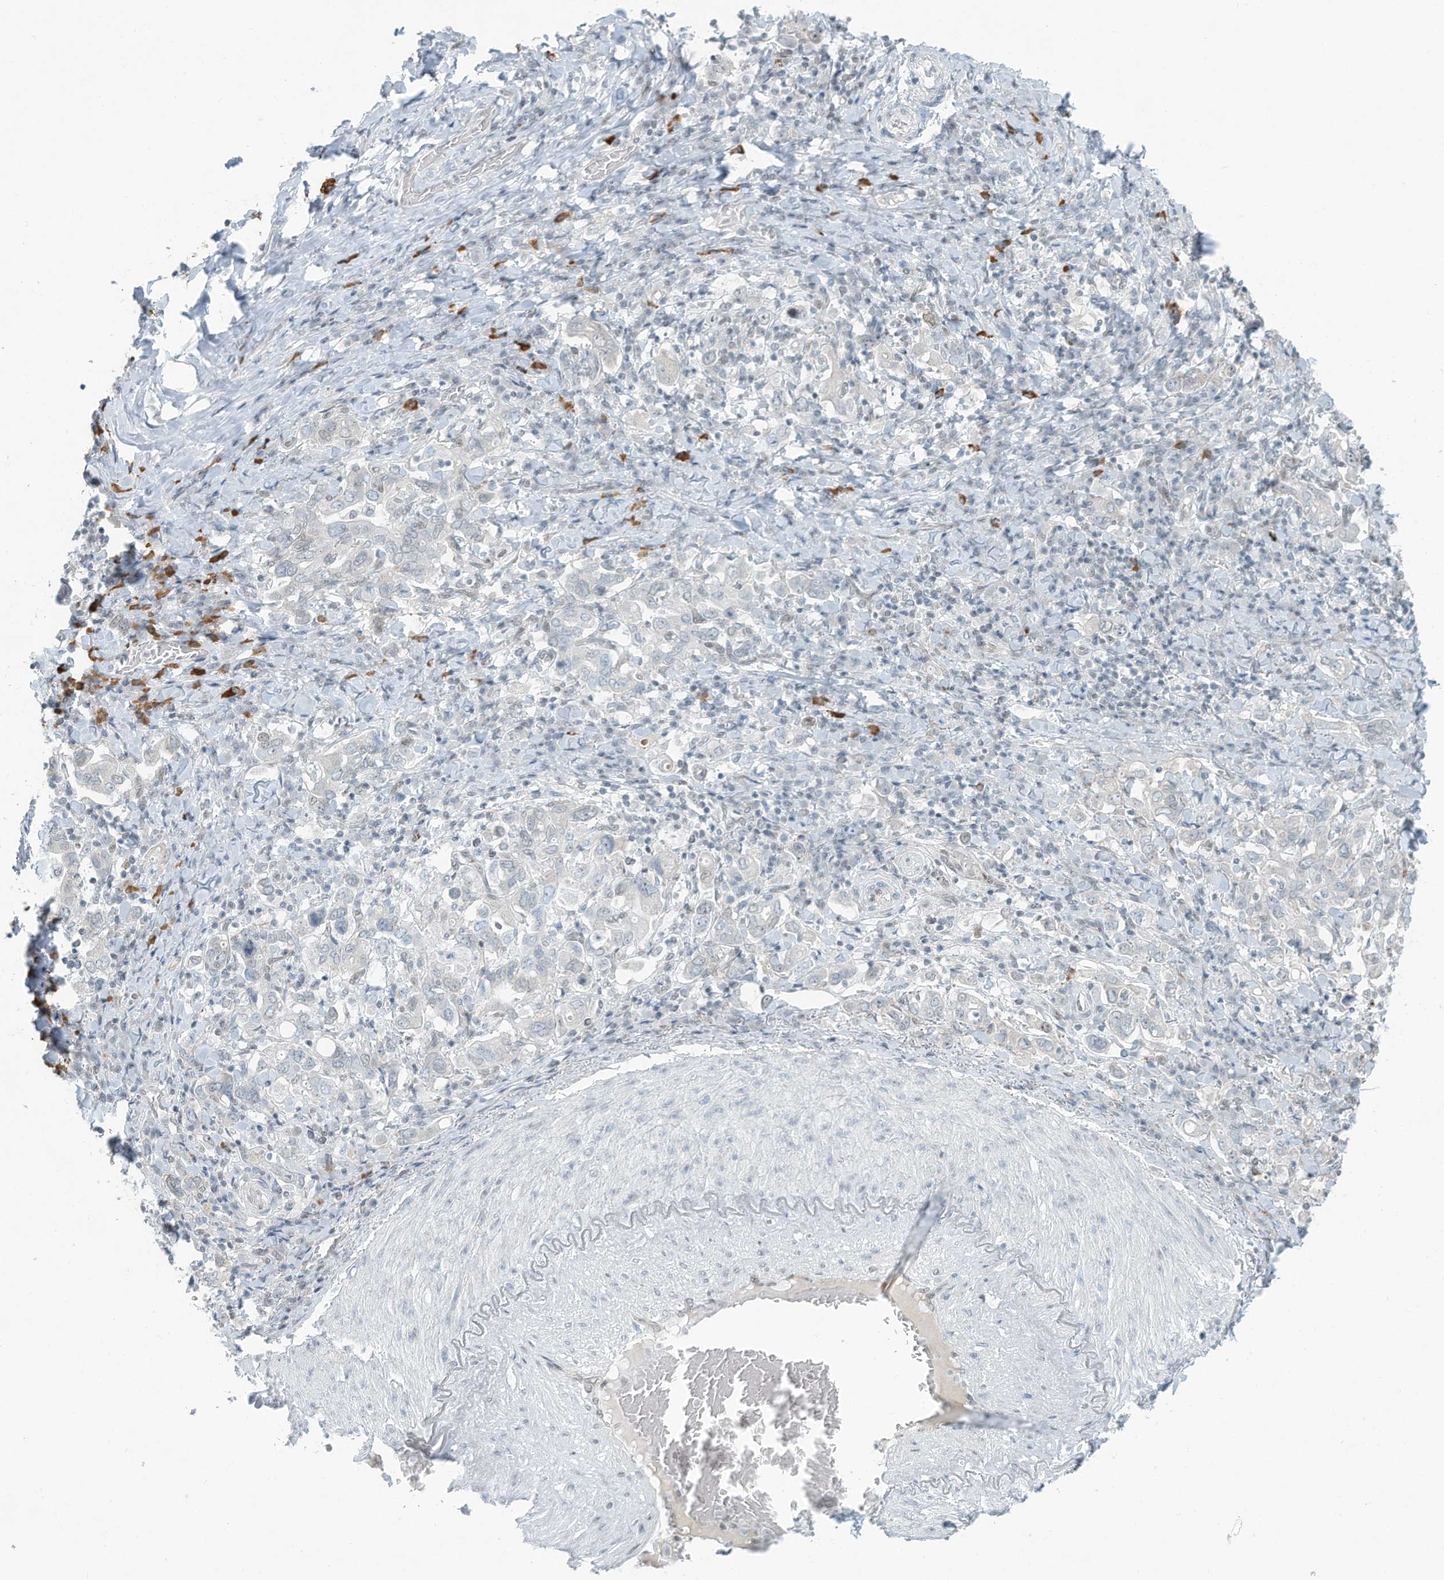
{"staining": {"intensity": "negative", "quantity": "none", "location": "none"}, "tissue": "stomach cancer", "cell_type": "Tumor cells", "image_type": "cancer", "snomed": [{"axis": "morphology", "description": "Adenocarcinoma, NOS"}, {"axis": "topography", "description": "Stomach, upper"}], "caption": "Immunohistochemistry (IHC) image of human stomach cancer (adenocarcinoma) stained for a protein (brown), which reveals no expression in tumor cells.", "gene": "SARNP", "patient": {"sex": "male", "age": 62}}